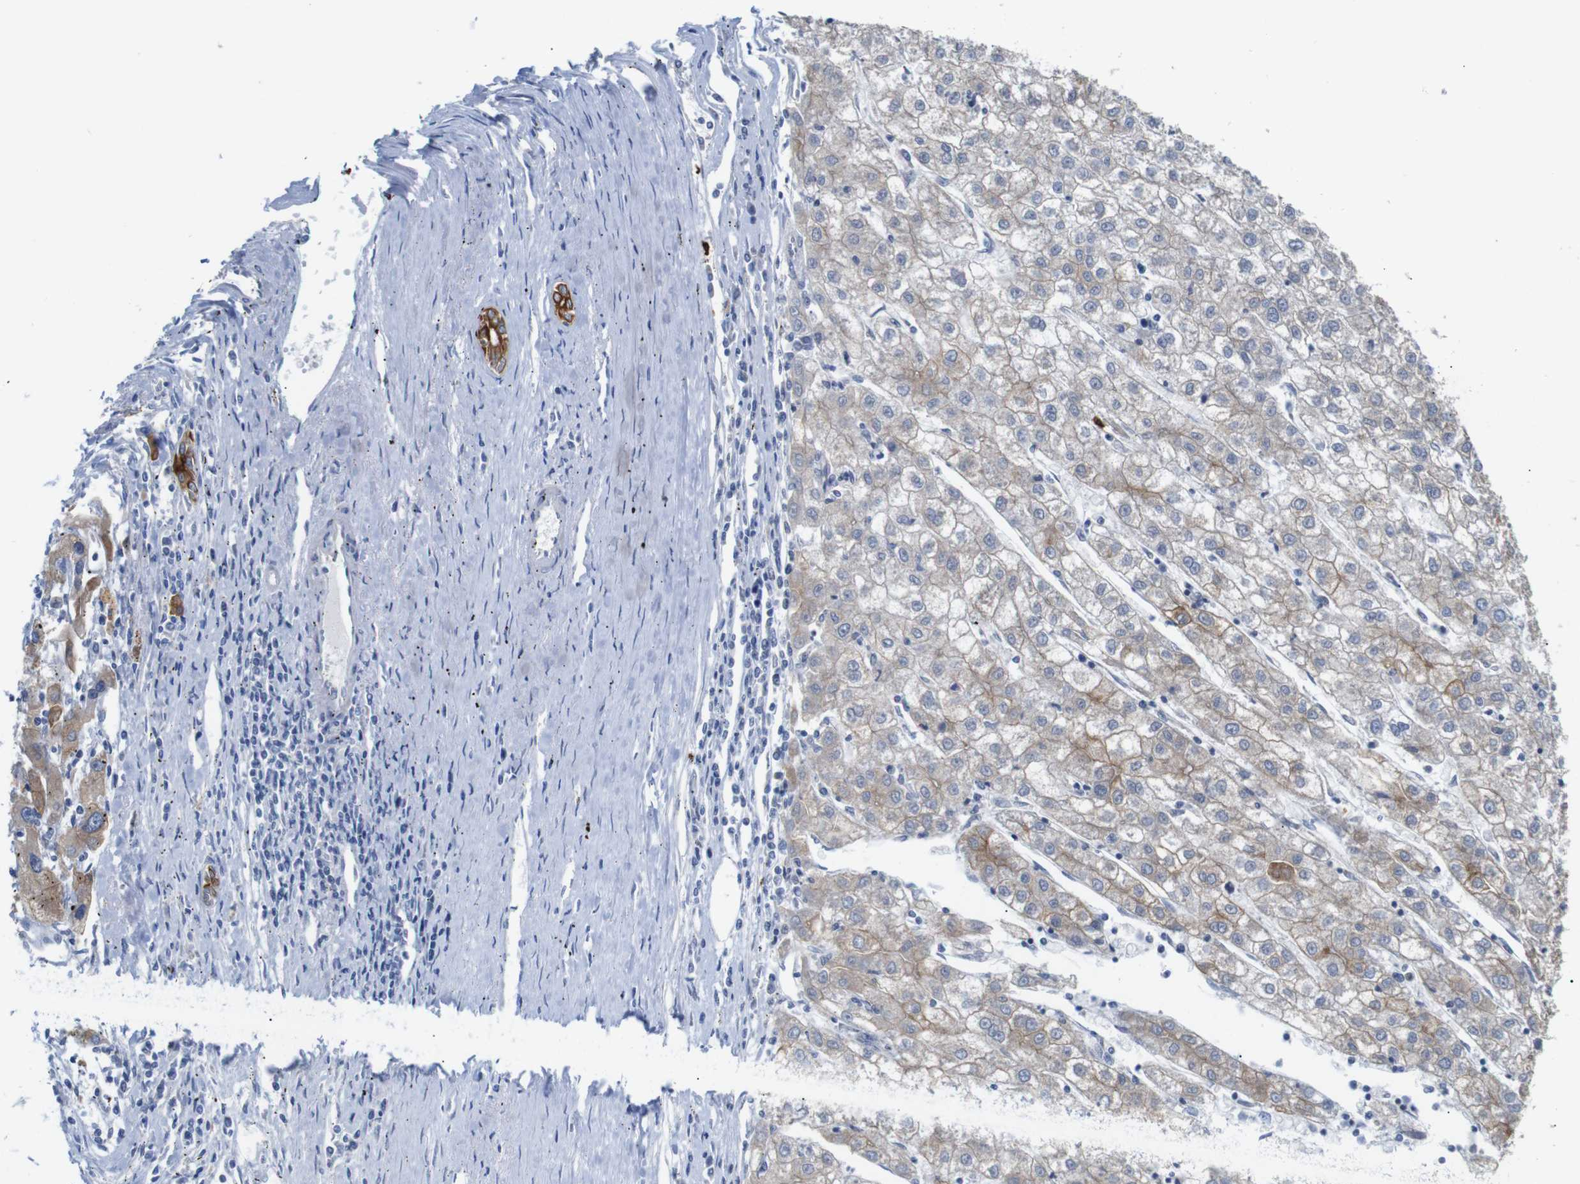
{"staining": {"intensity": "moderate", "quantity": ">75%", "location": "cytoplasmic/membranous"}, "tissue": "liver cancer", "cell_type": "Tumor cells", "image_type": "cancer", "snomed": [{"axis": "morphology", "description": "Carcinoma, Hepatocellular, NOS"}, {"axis": "topography", "description": "Liver"}], "caption": "Brown immunohistochemical staining in human liver cancer (hepatocellular carcinoma) exhibits moderate cytoplasmic/membranous expression in approximately >75% of tumor cells.", "gene": "ALOX15", "patient": {"sex": "male", "age": 72}}